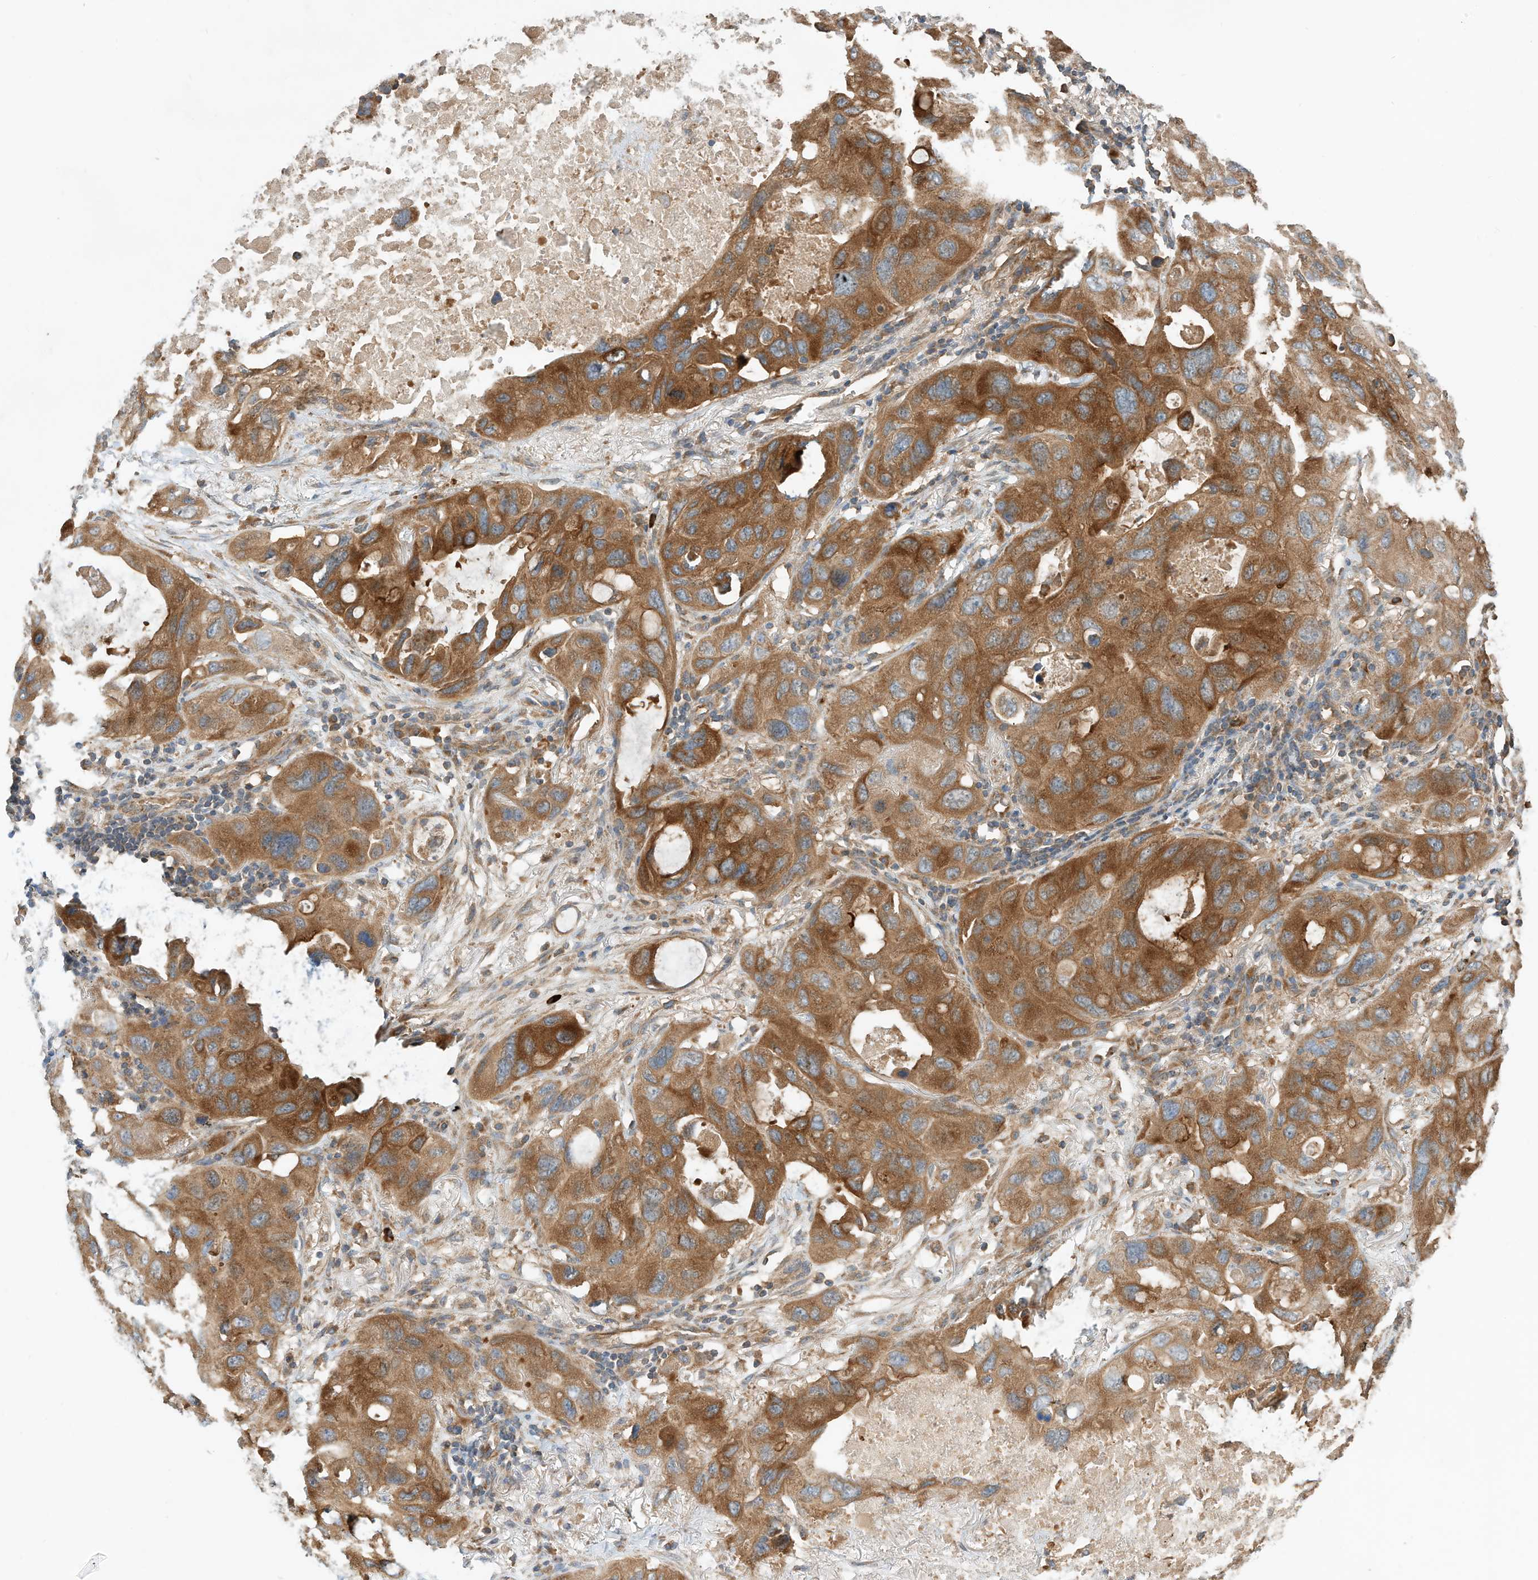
{"staining": {"intensity": "strong", "quantity": ">75%", "location": "cytoplasmic/membranous"}, "tissue": "lung cancer", "cell_type": "Tumor cells", "image_type": "cancer", "snomed": [{"axis": "morphology", "description": "Squamous cell carcinoma, NOS"}, {"axis": "topography", "description": "Lung"}], "caption": "Immunohistochemical staining of lung squamous cell carcinoma displays high levels of strong cytoplasmic/membranous protein staining in approximately >75% of tumor cells.", "gene": "CPAMD8", "patient": {"sex": "female", "age": 73}}